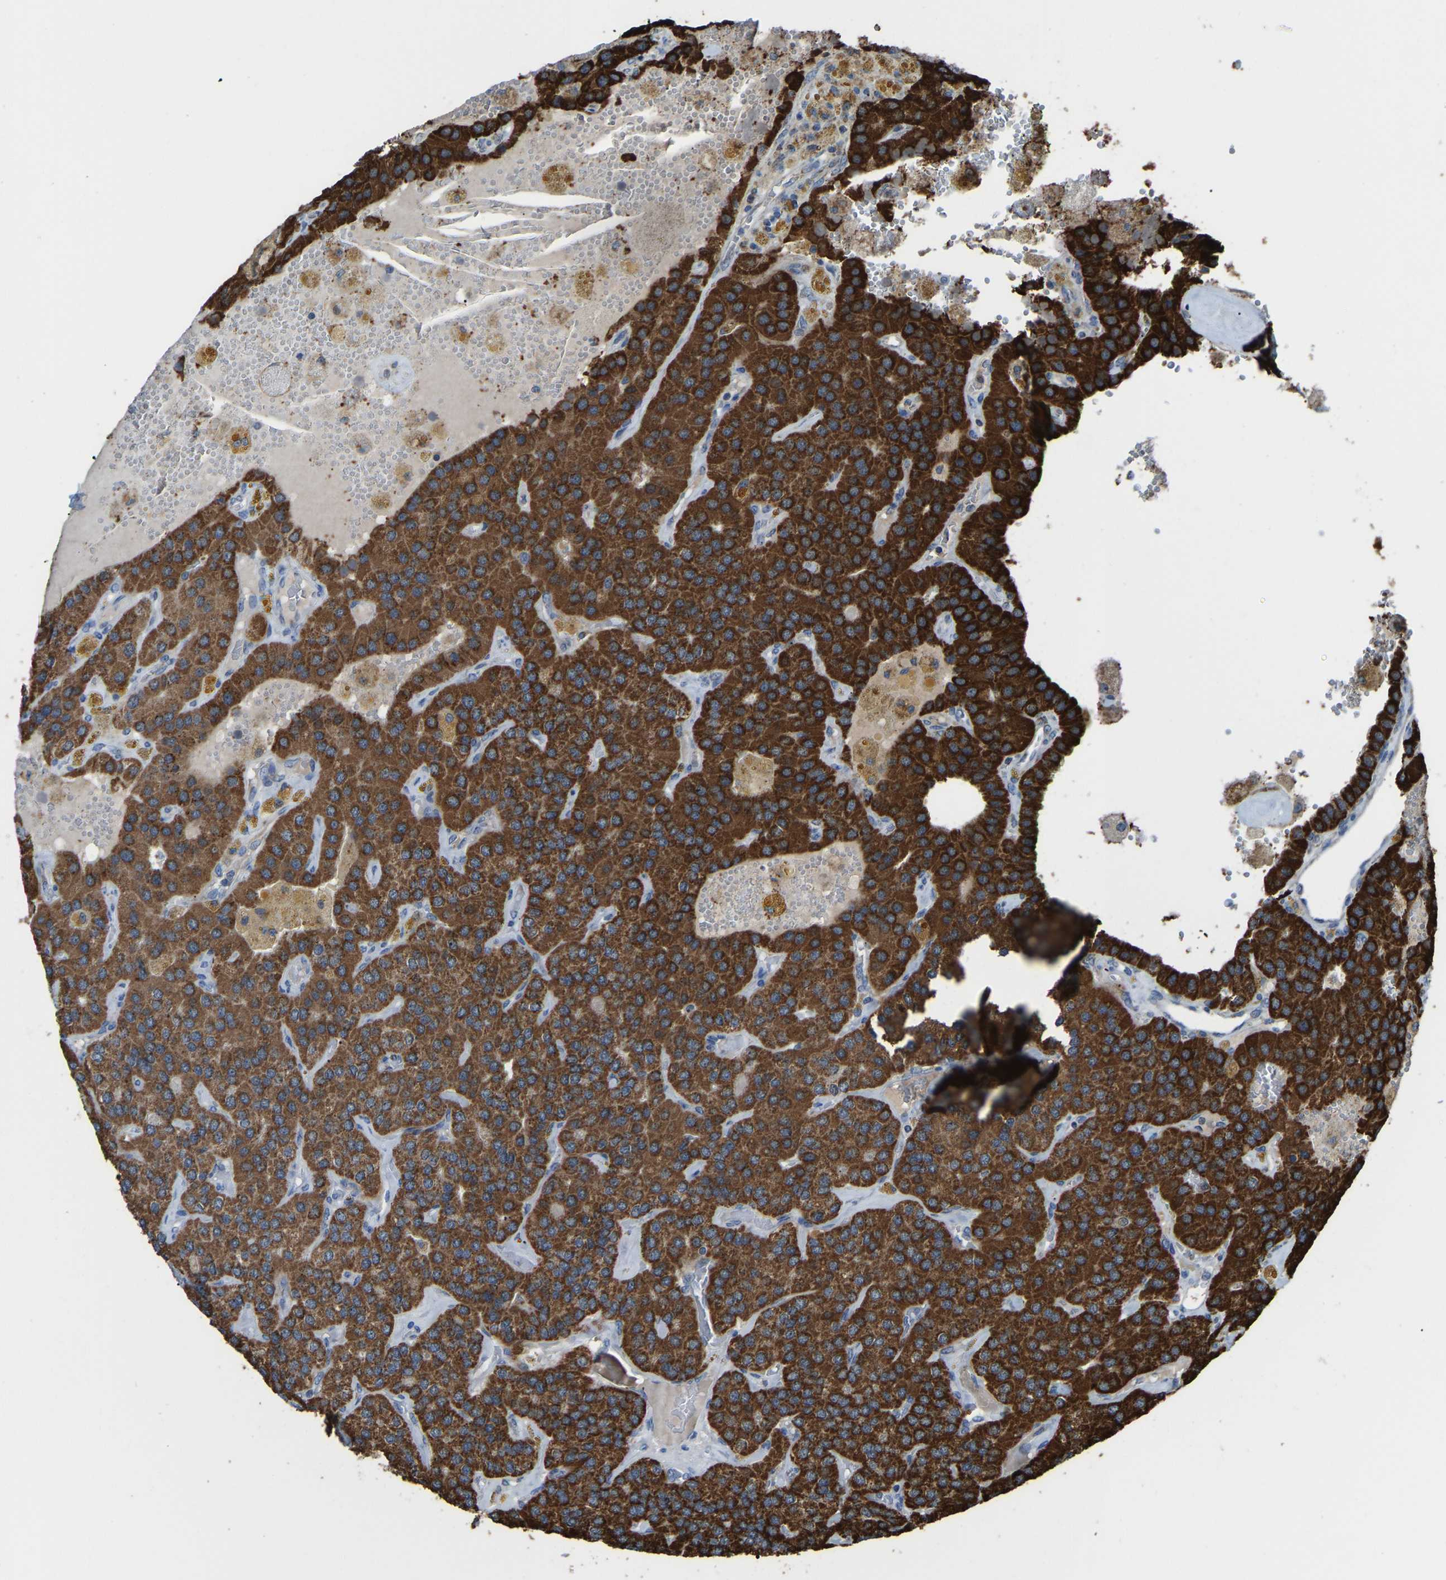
{"staining": {"intensity": "strong", "quantity": ">75%", "location": "cytoplasmic/membranous"}, "tissue": "parathyroid gland", "cell_type": "Glandular cells", "image_type": "normal", "snomed": [{"axis": "morphology", "description": "Normal tissue, NOS"}, {"axis": "morphology", "description": "Adenoma, NOS"}, {"axis": "topography", "description": "Parathyroid gland"}], "caption": "Glandular cells show strong cytoplasmic/membranous expression in about >75% of cells in unremarkable parathyroid gland.", "gene": "CANT1", "patient": {"sex": "female", "age": 86}}